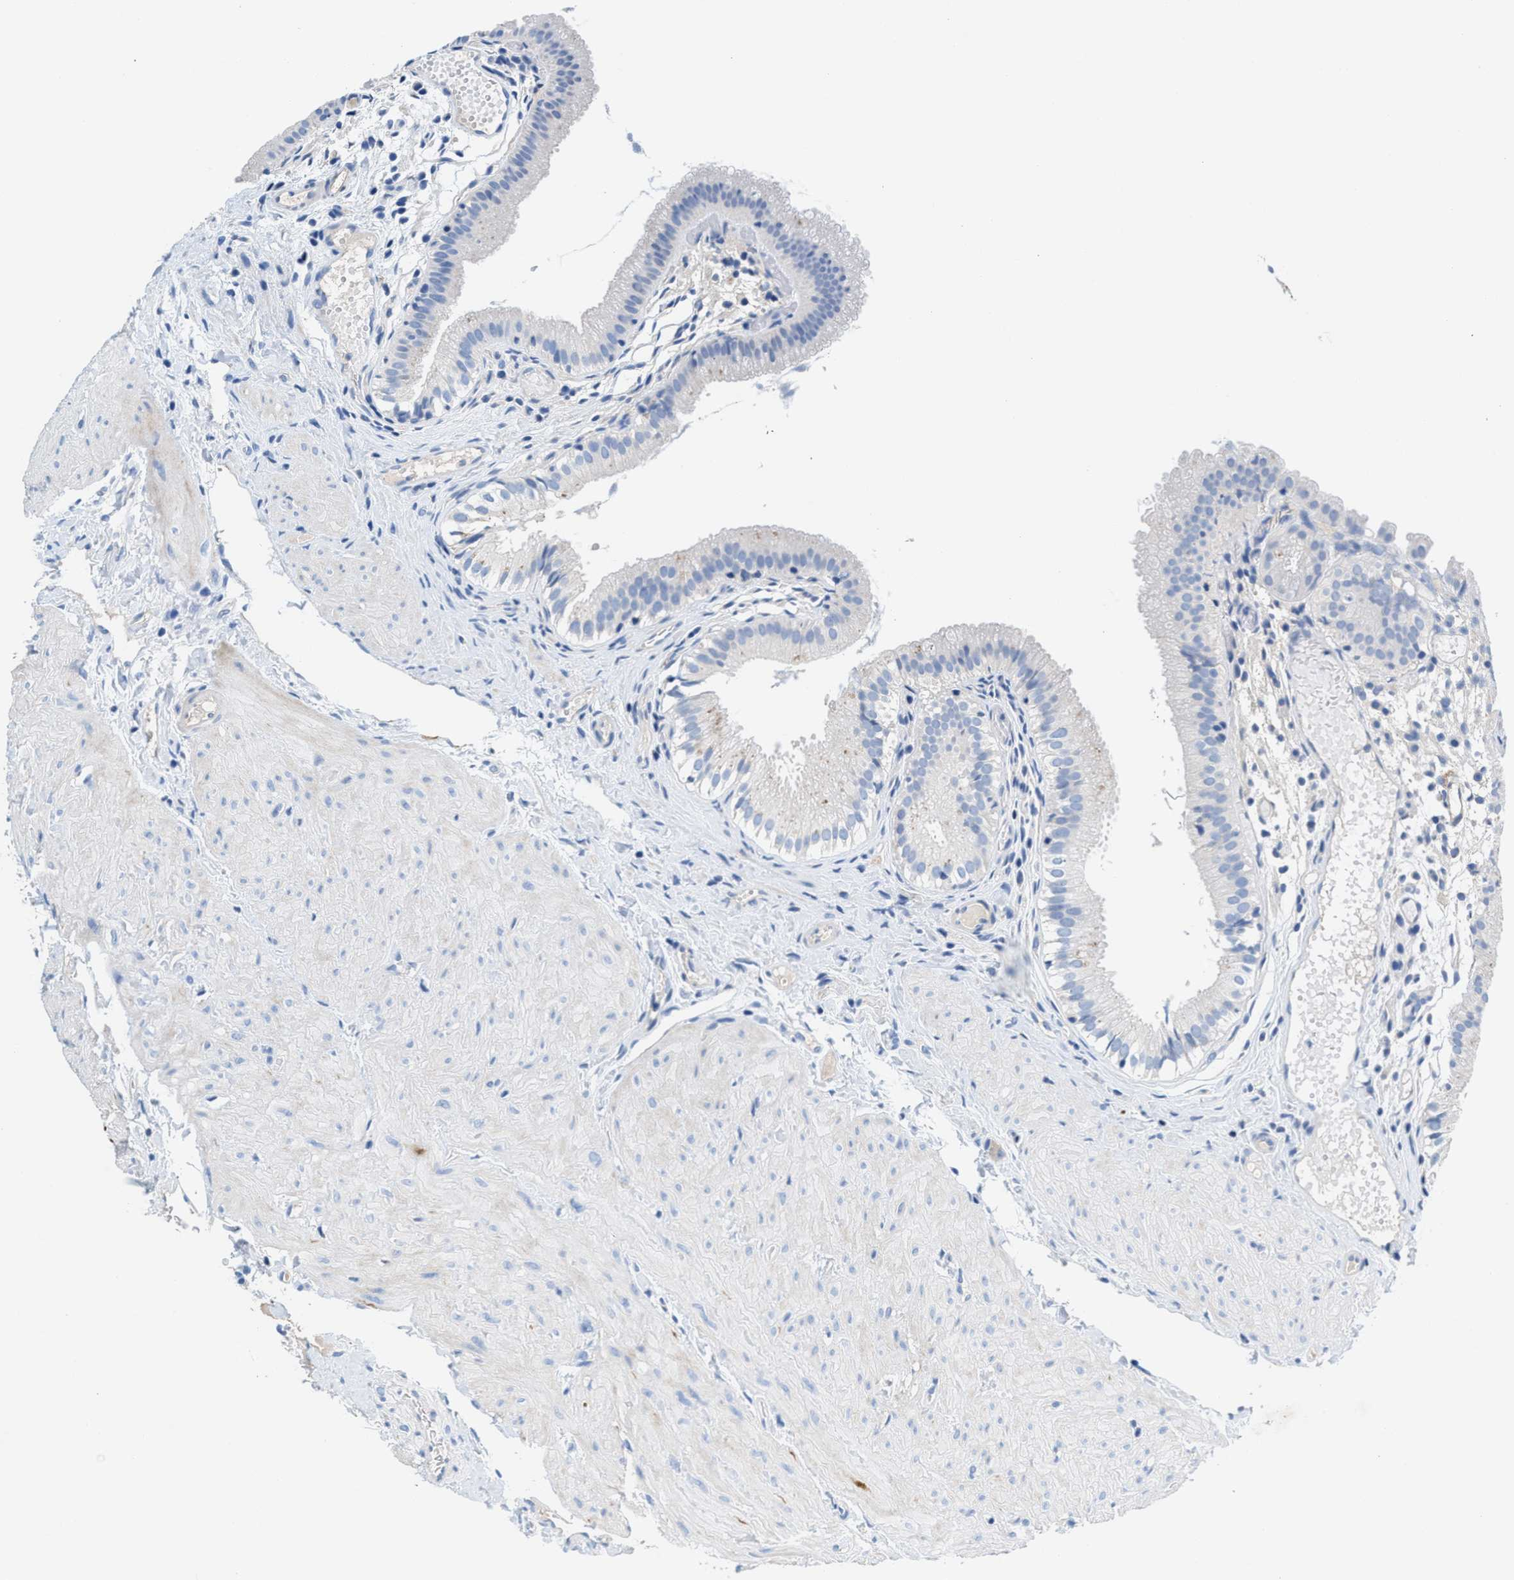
{"staining": {"intensity": "negative", "quantity": "none", "location": "none"}, "tissue": "gallbladder", "cell_type": "Glandular cells", "image_type": "normal", "snomed": [{"axis": "morphology", "description": "Normal tissue, NOS"}, {"axis": "topography", "description": "Gallbladder"}], "caption": "High power microscopy image of an IHC image of benign gallbladder, revealing no significant positivity in glandular cells. Brightfield microscopy of immunohistochemistry stained with DAB (brown) and hematoxylin (blue), captured at high magnification.", "gene": "SLFN13", "patient": {"sex": "female", "age": 26}}